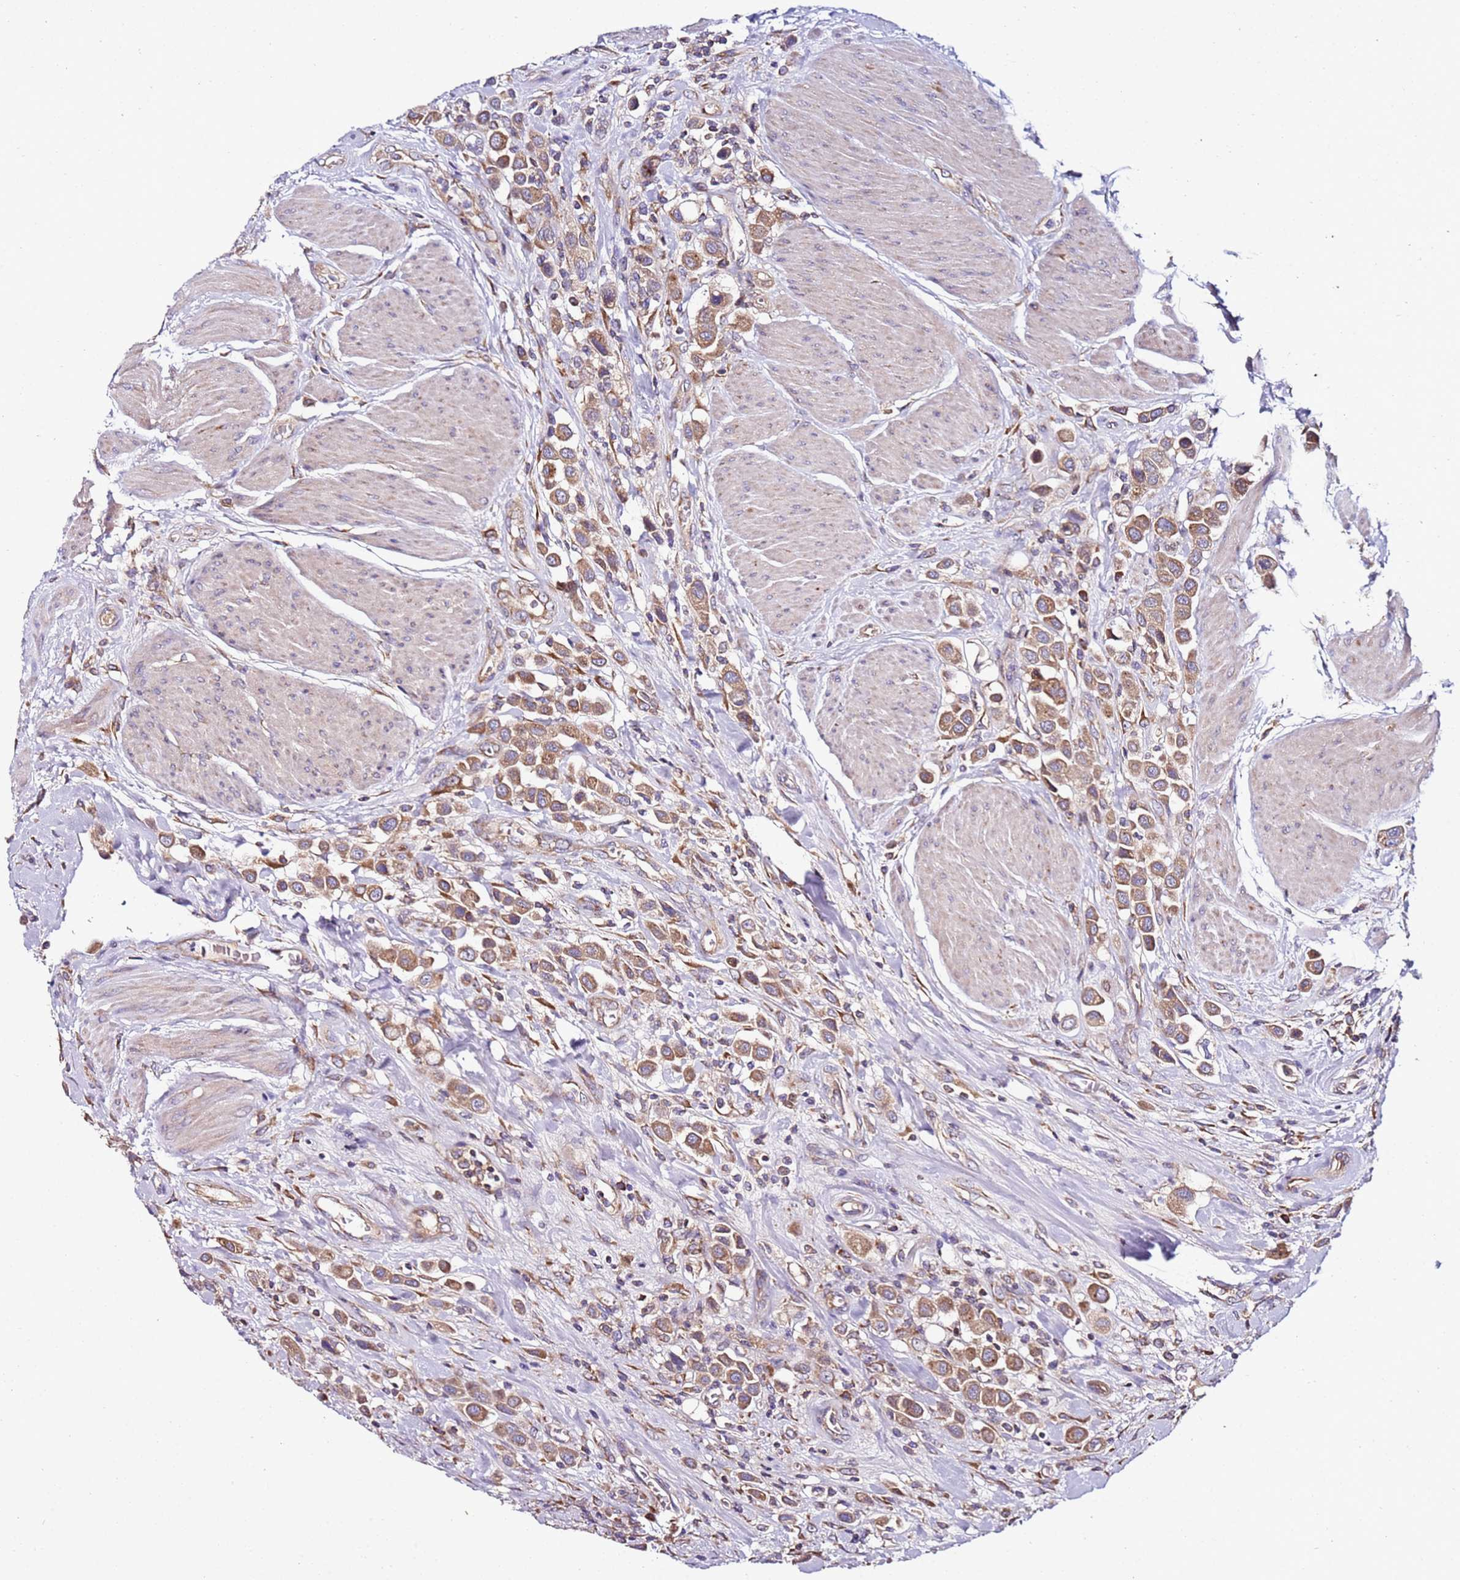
{"staining": {"intensity": "moderate", "quantity": ">75%", "location": "cytoplasmic/membranous"}, "tissue": "urothelial cancer", "cell_type": "Tumor cells", "image_type": "cancer", "snomed": [{"axis": "morphology", "description": "Urothelial carcinoma, High grade"}, {"axis": "topography", "description": "Urinary bladder"}], "caption": "The immunohistochemical stain labels moderate cytoplasmic/membranous expression in tumor cells of high-grade urothelial carcinoma tissue.", "gene": "C19orf12", "patient": {"sex": "male", "age": 50}}